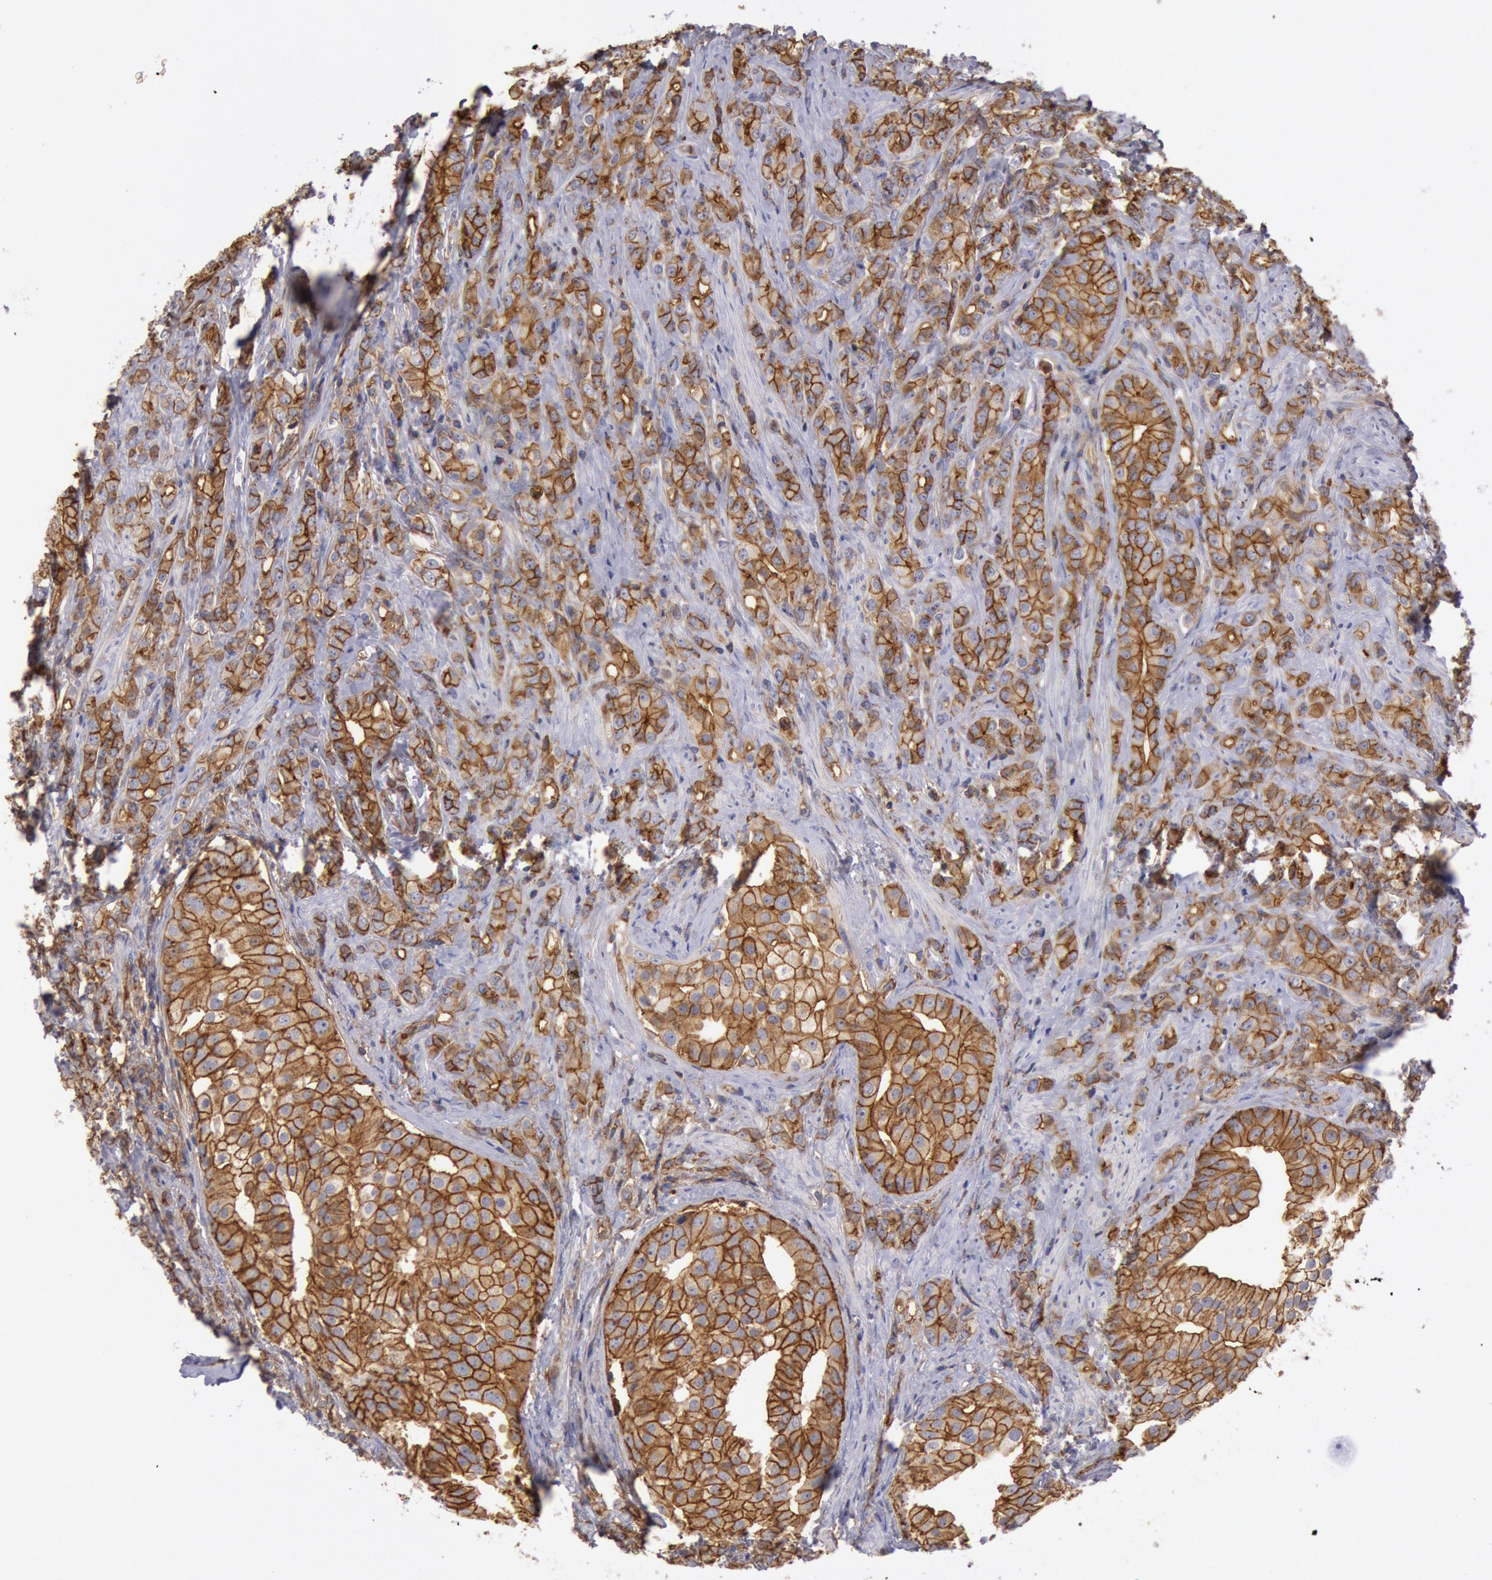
{"staining": {"intensity": "strong", "quantity": ">75%", "location": "cytoplasmic/membranous"}, "tissue": "prostate cancer", "cell_type": "Tumor cells", "image_type": "cancer", "snomed": [{"axis": "morphology", "description": "Adenocarcinoma, Medium grade"}, {"axis": "topography", "description": "Prostate"}], "caption": "Immunohistochemistry (DAB) staining of medium-grade adenocarcinoma (prostate) demonstrates strong cytoplasmic/membranous protein expression in about >75% of tumor cells.", "gene": "SNAP23", "patient": {"sex": "male", "age": 59}}